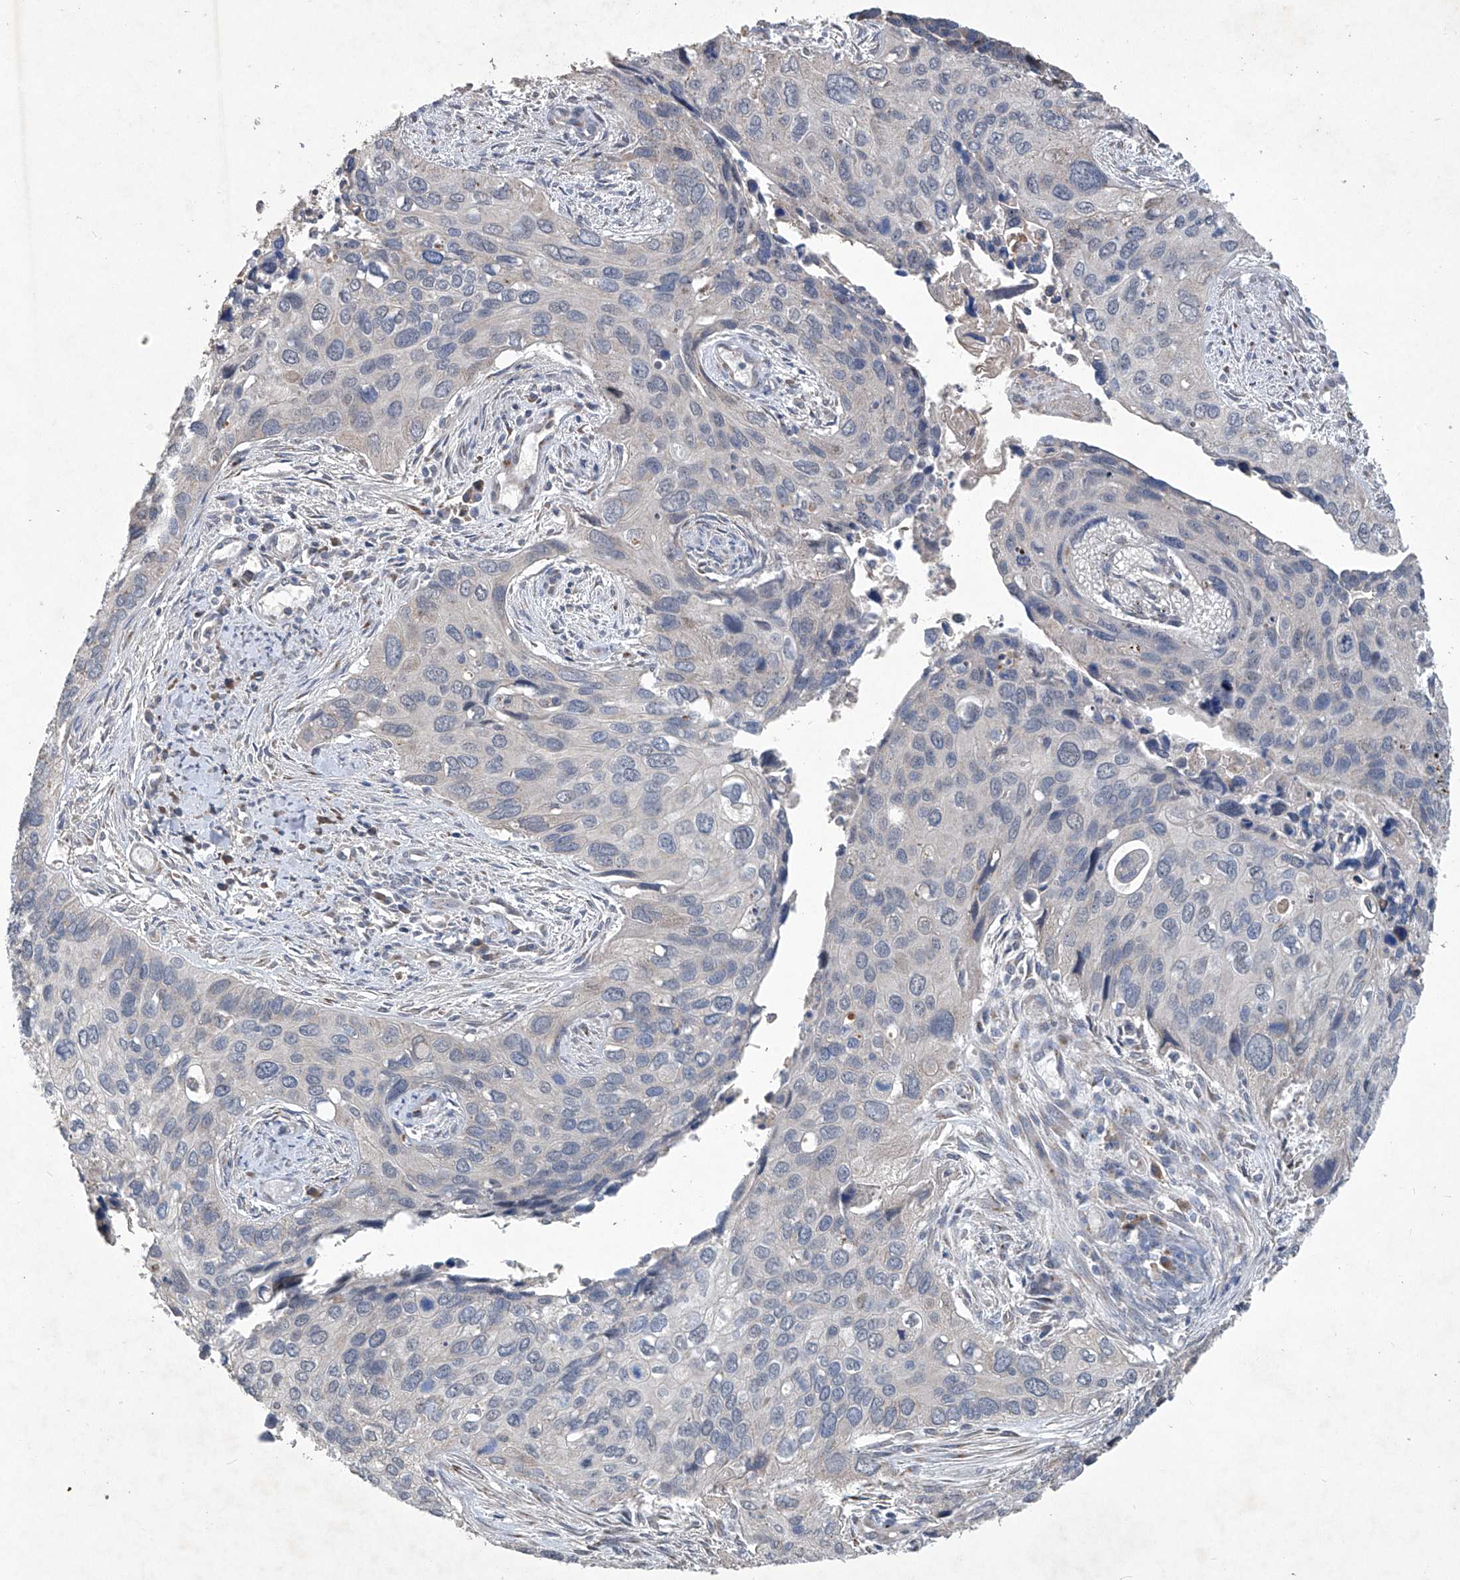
{"staining": {"intensity": "negative", "quantity": "none", "location": "none"}, "tissue": "cervical cancer", "cell_type": "Tumor cells", "image_type": "cancer", "snomed": [{"axis": "morphology", "description": "Squamous cell carcinoma, NOS"}, {"axis": "topography", "description": "Cervix"}], "caption": "The image shows no significant positivity in tumor cells of squamous cell carcinoma (cervical). (DAB immunohistochemistry (IHC) visualized using brightfield microscopy, high magnification).", "gene": "PCSK5", "patient": {"sex": "female", "age": 55}}